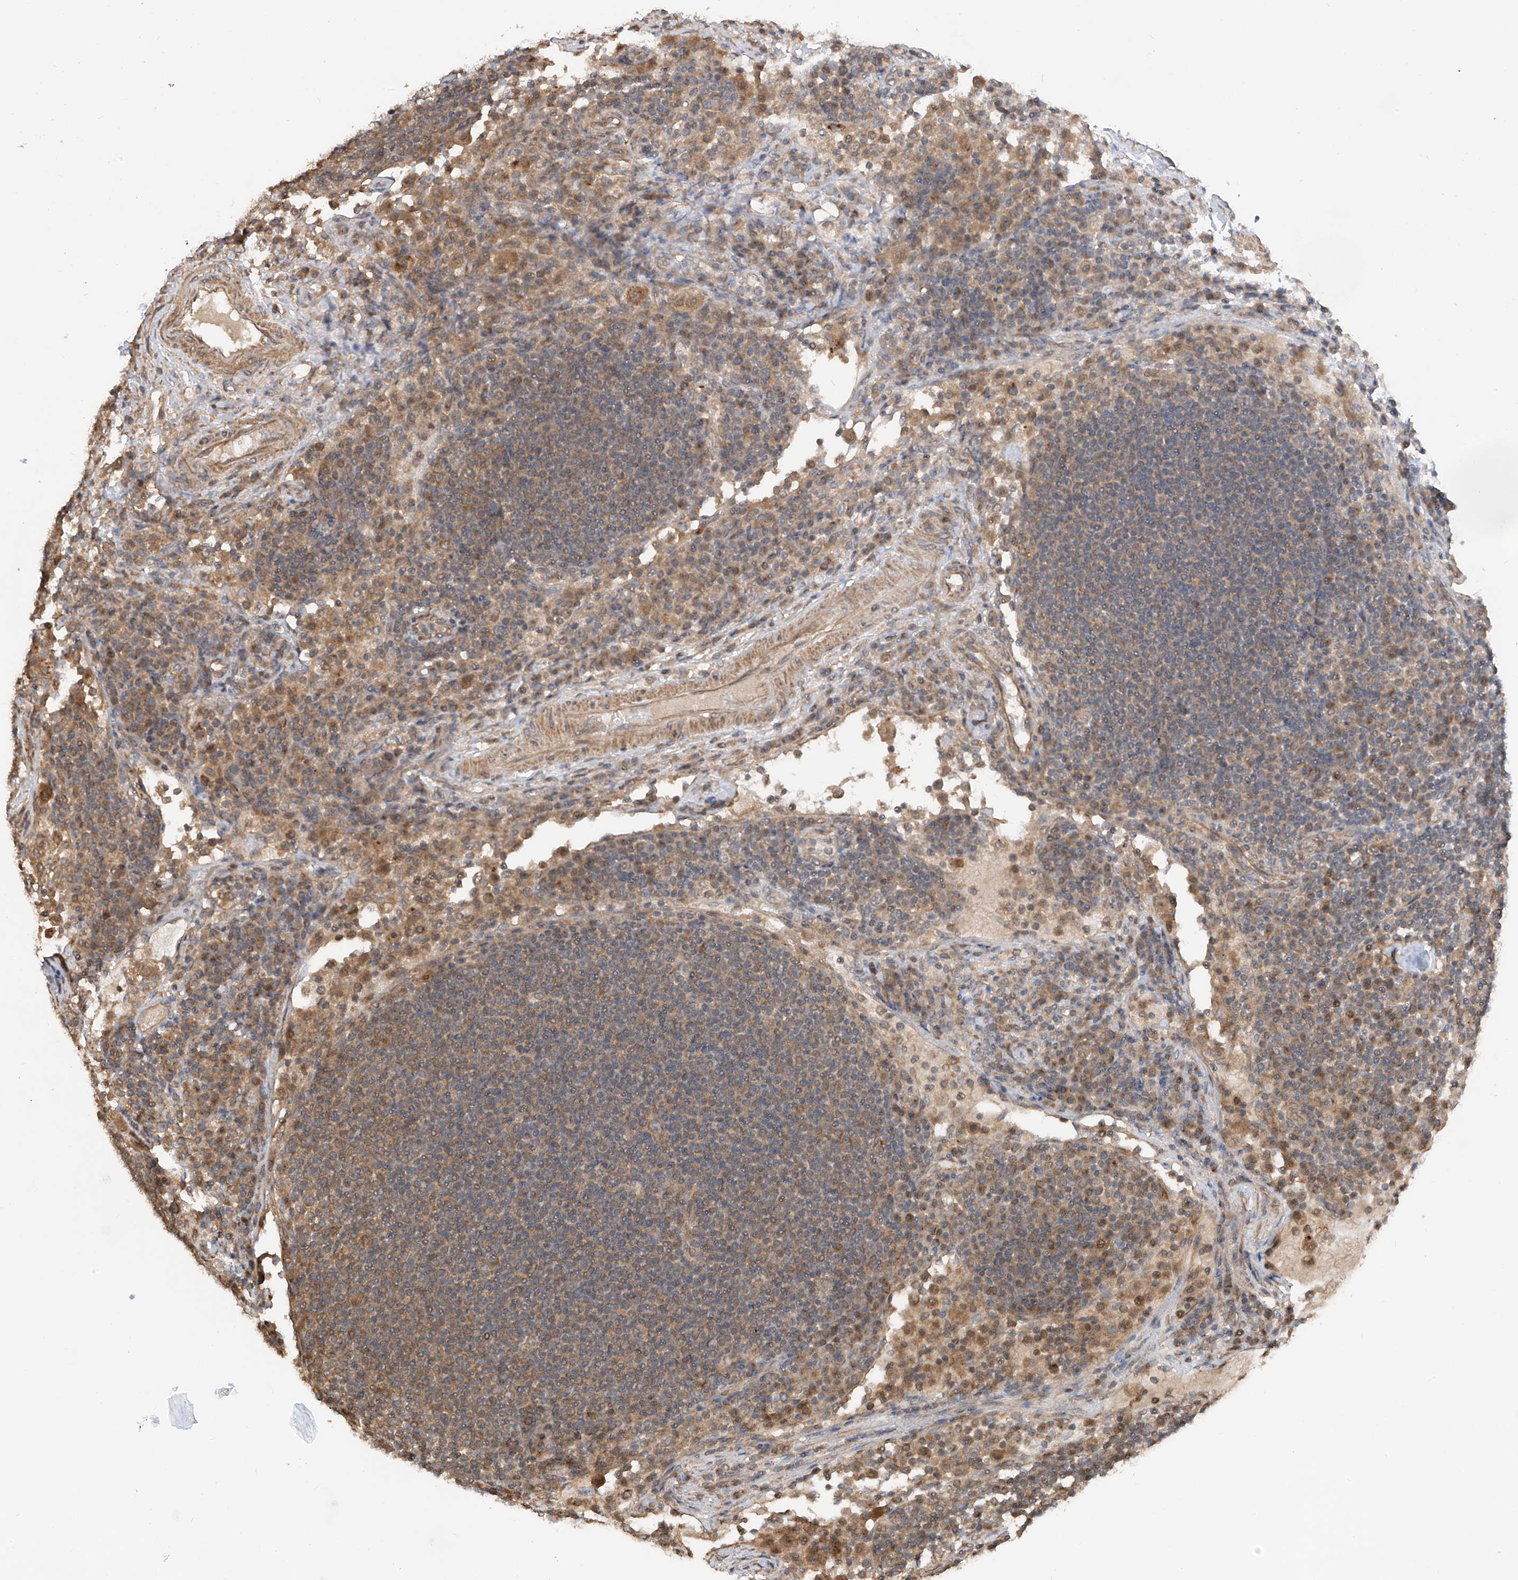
{"staining": {"intensity": "weak", "quantity": "<25%", "location": "cytoplasmic/membranous"}, "tissue": "lymph node", "cell_type": "Germinal center cells", "image_type": "normal", "snomed": [{"axis": "morphology", "description": "Normal tissue, NOS"}, {"axis": "topography", "description": "Lymph node"}], "caption": "Immunohistochemical staining of unremarkable lymph node demonstrates no significant expression in germinal center cells. (DAB IHC, high magnification).", "gene": "RPAIN", "patient": {"sex": "female", "age": 53}}